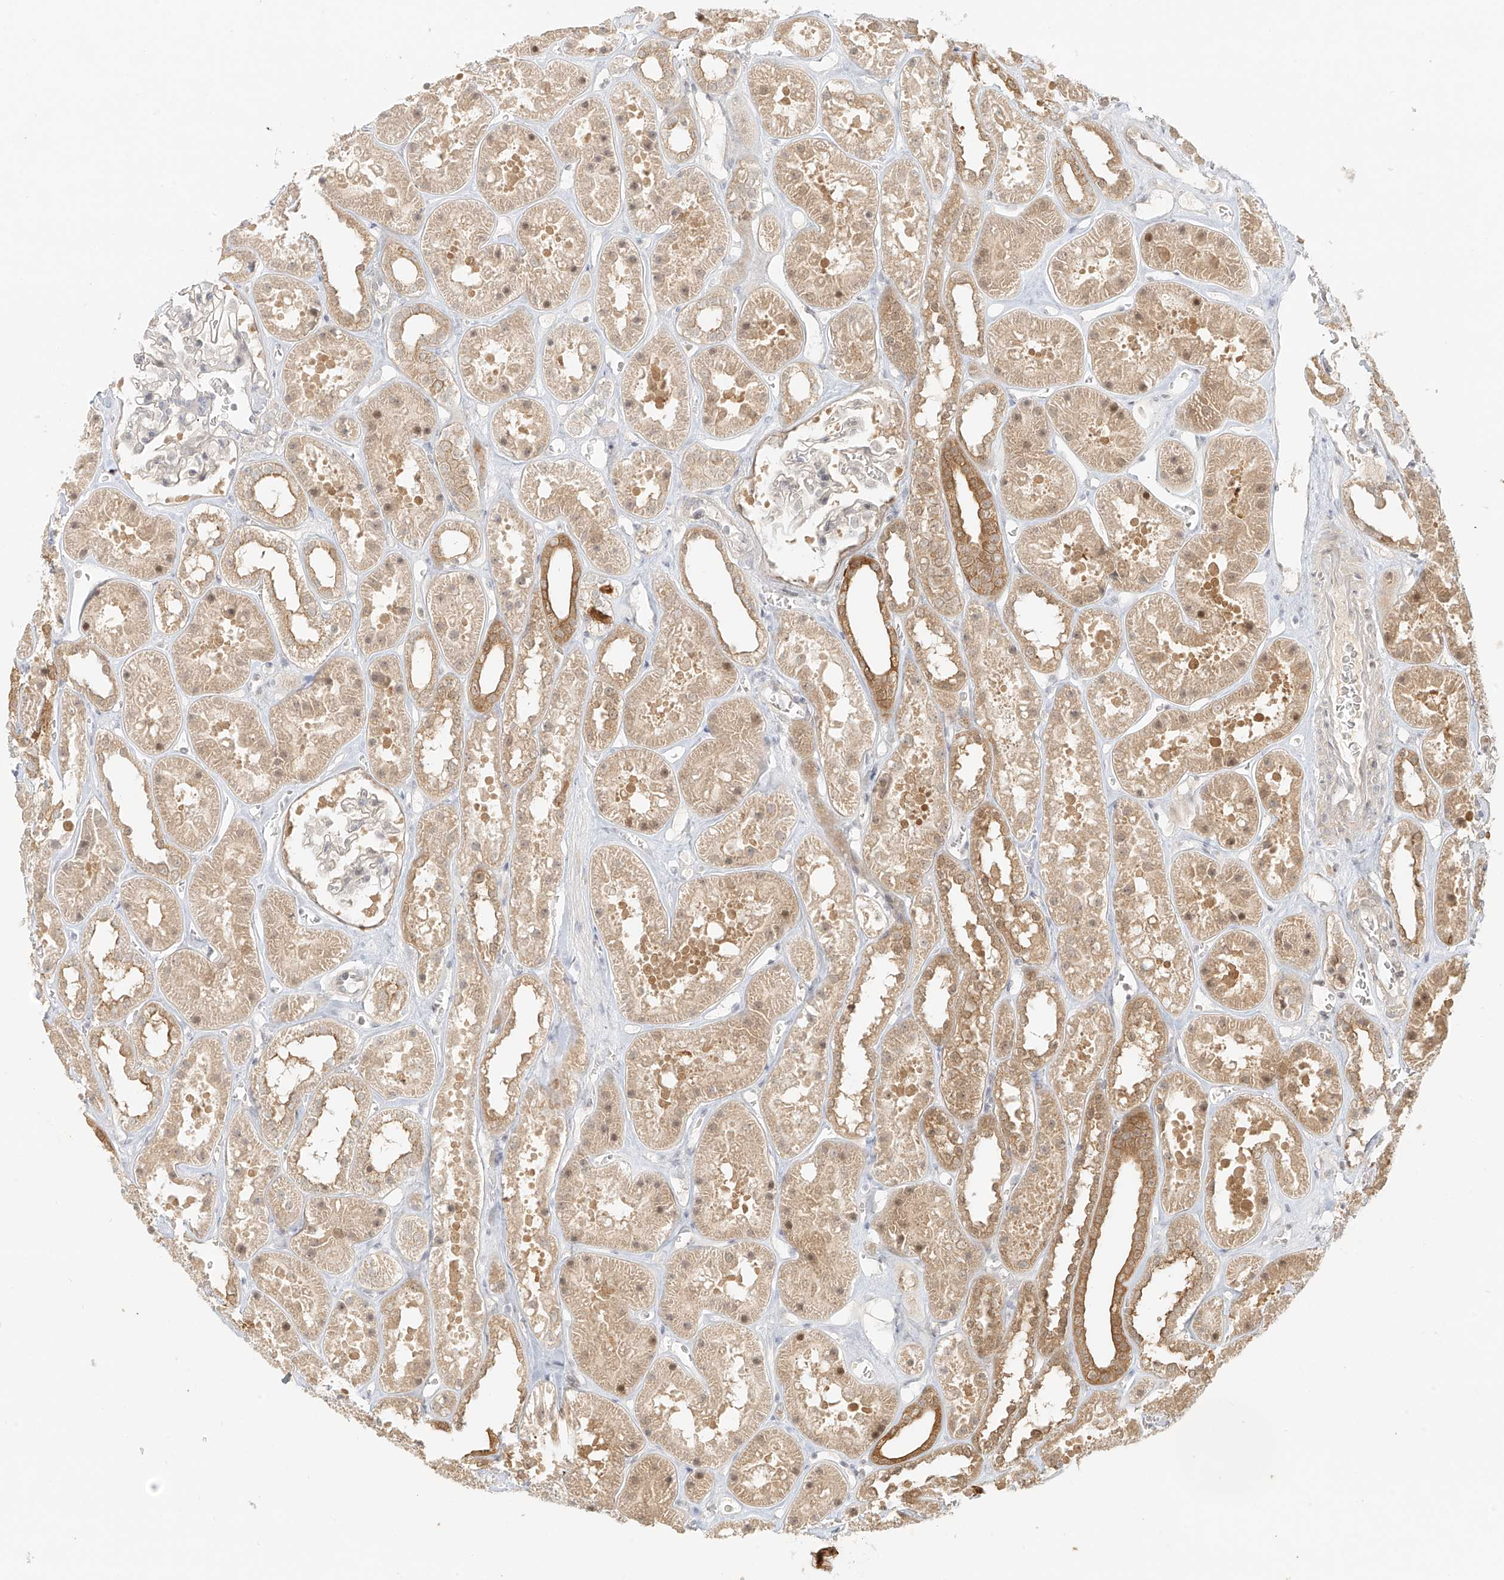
{"staining": {"intensity": "weak", "quantity": "<25%", "location": "cytoplasmic/membranous"}, "tissue": "kidney", "cell_type": "Cells in glomeruli", "image_type": "normal", "snomed": [{"axis": "morphology", "description": "Normal tissue, NOS"}, {"axis": "topography", "description": "Kidney"}], "caption": "An immunohistochemistry micrograph of benign kidney is shown. There is no staining in cells in glomeruli of kidney.", "gene": "MIPEP", "patient": {"sex": "female", "age": 41}}